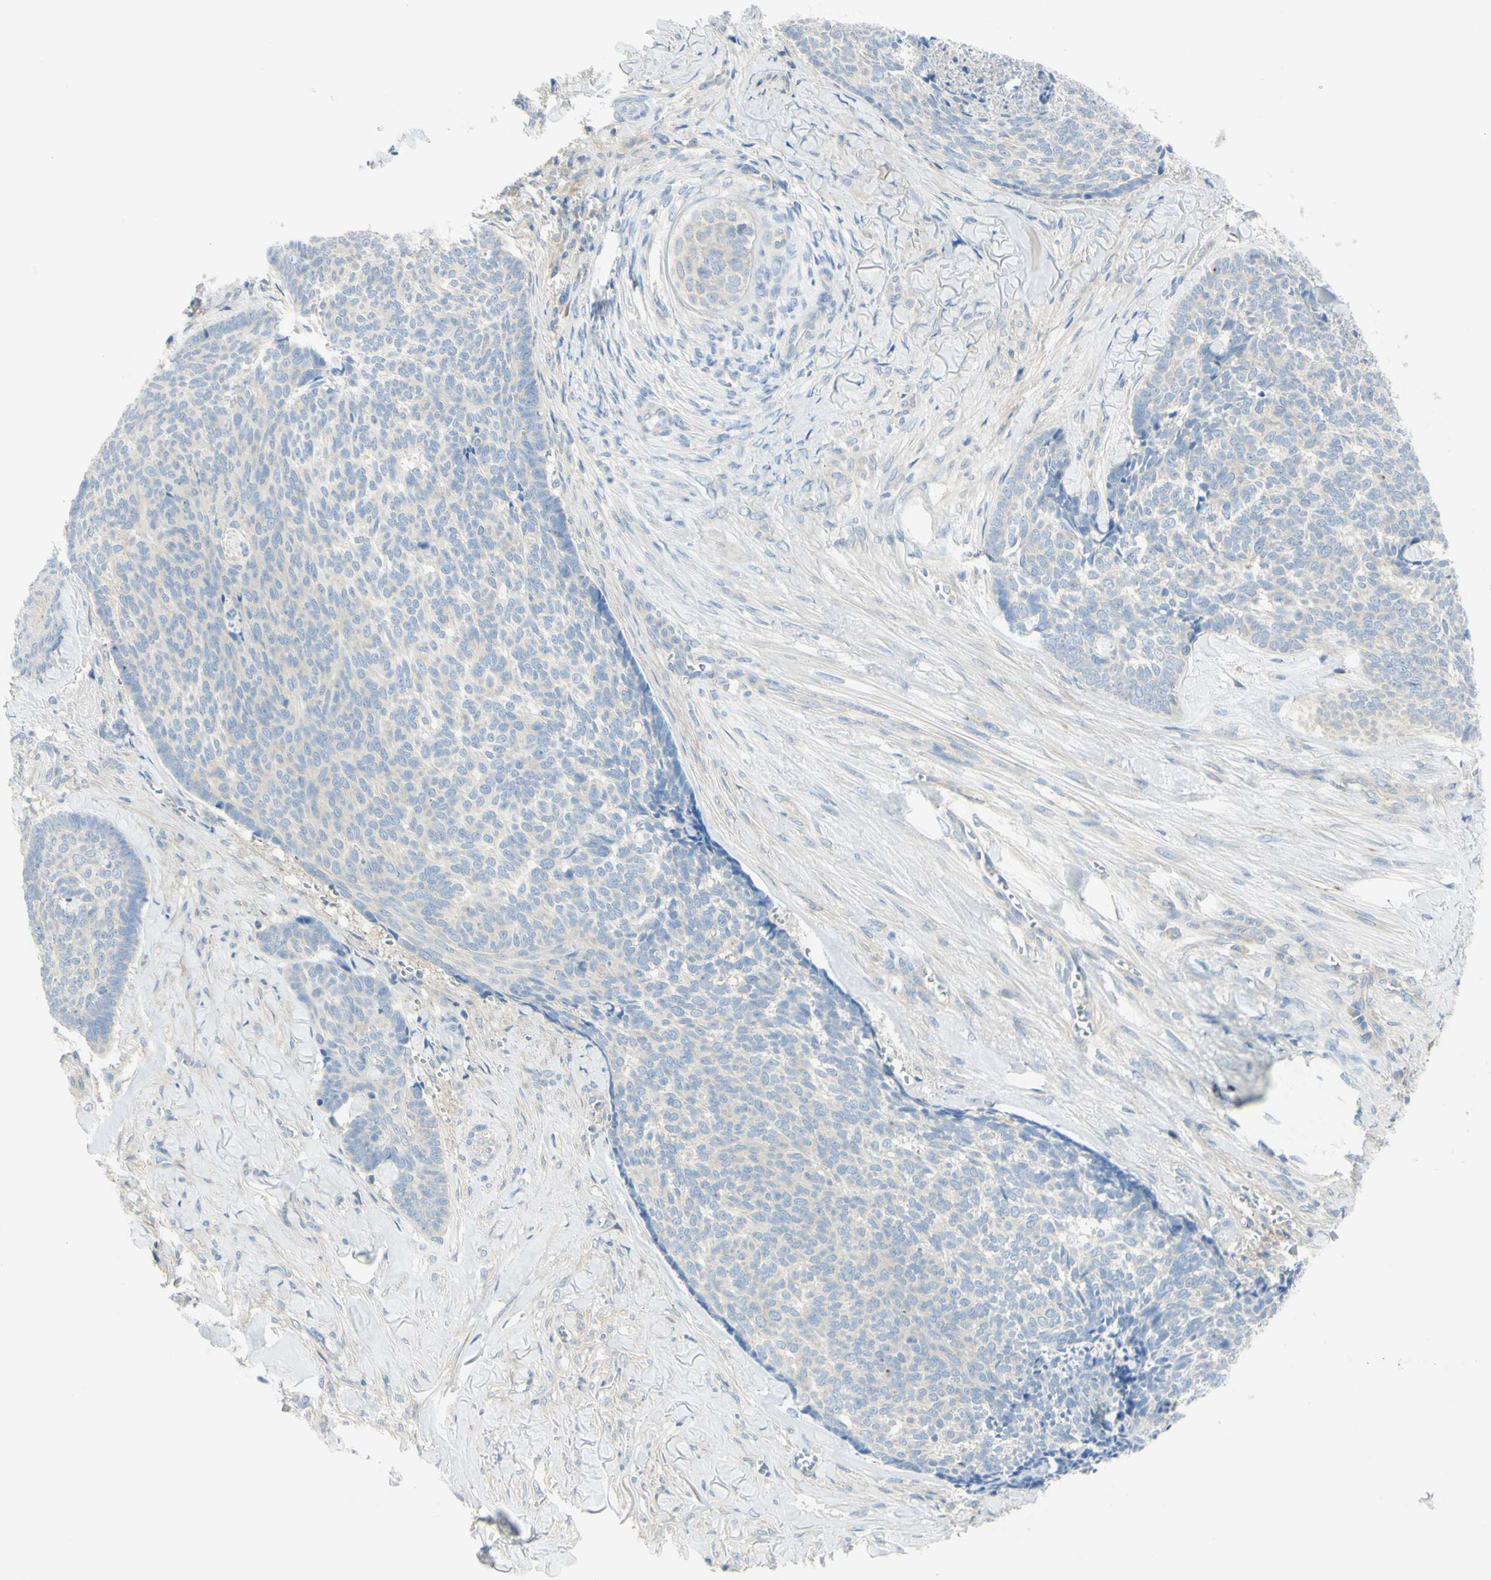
{"staining": {"intensity": "negative", "quantity": "none", "location": "none"}, "tissue": "skin cancer", "cell_type": "Tumor cells", "image_type": "cancer", "snomed": [{"axis": "morphology", "description": "Basal cell carcinoma"}, {"axis": "topography", "description": "Skin"}], "caption": "There is no significant positivity in tumor cells of basal cell carcinoma (skin). Nuclei are stained in blue.", "gene": "GCNT3", "patient": {"sex": "male", "age": 84}}